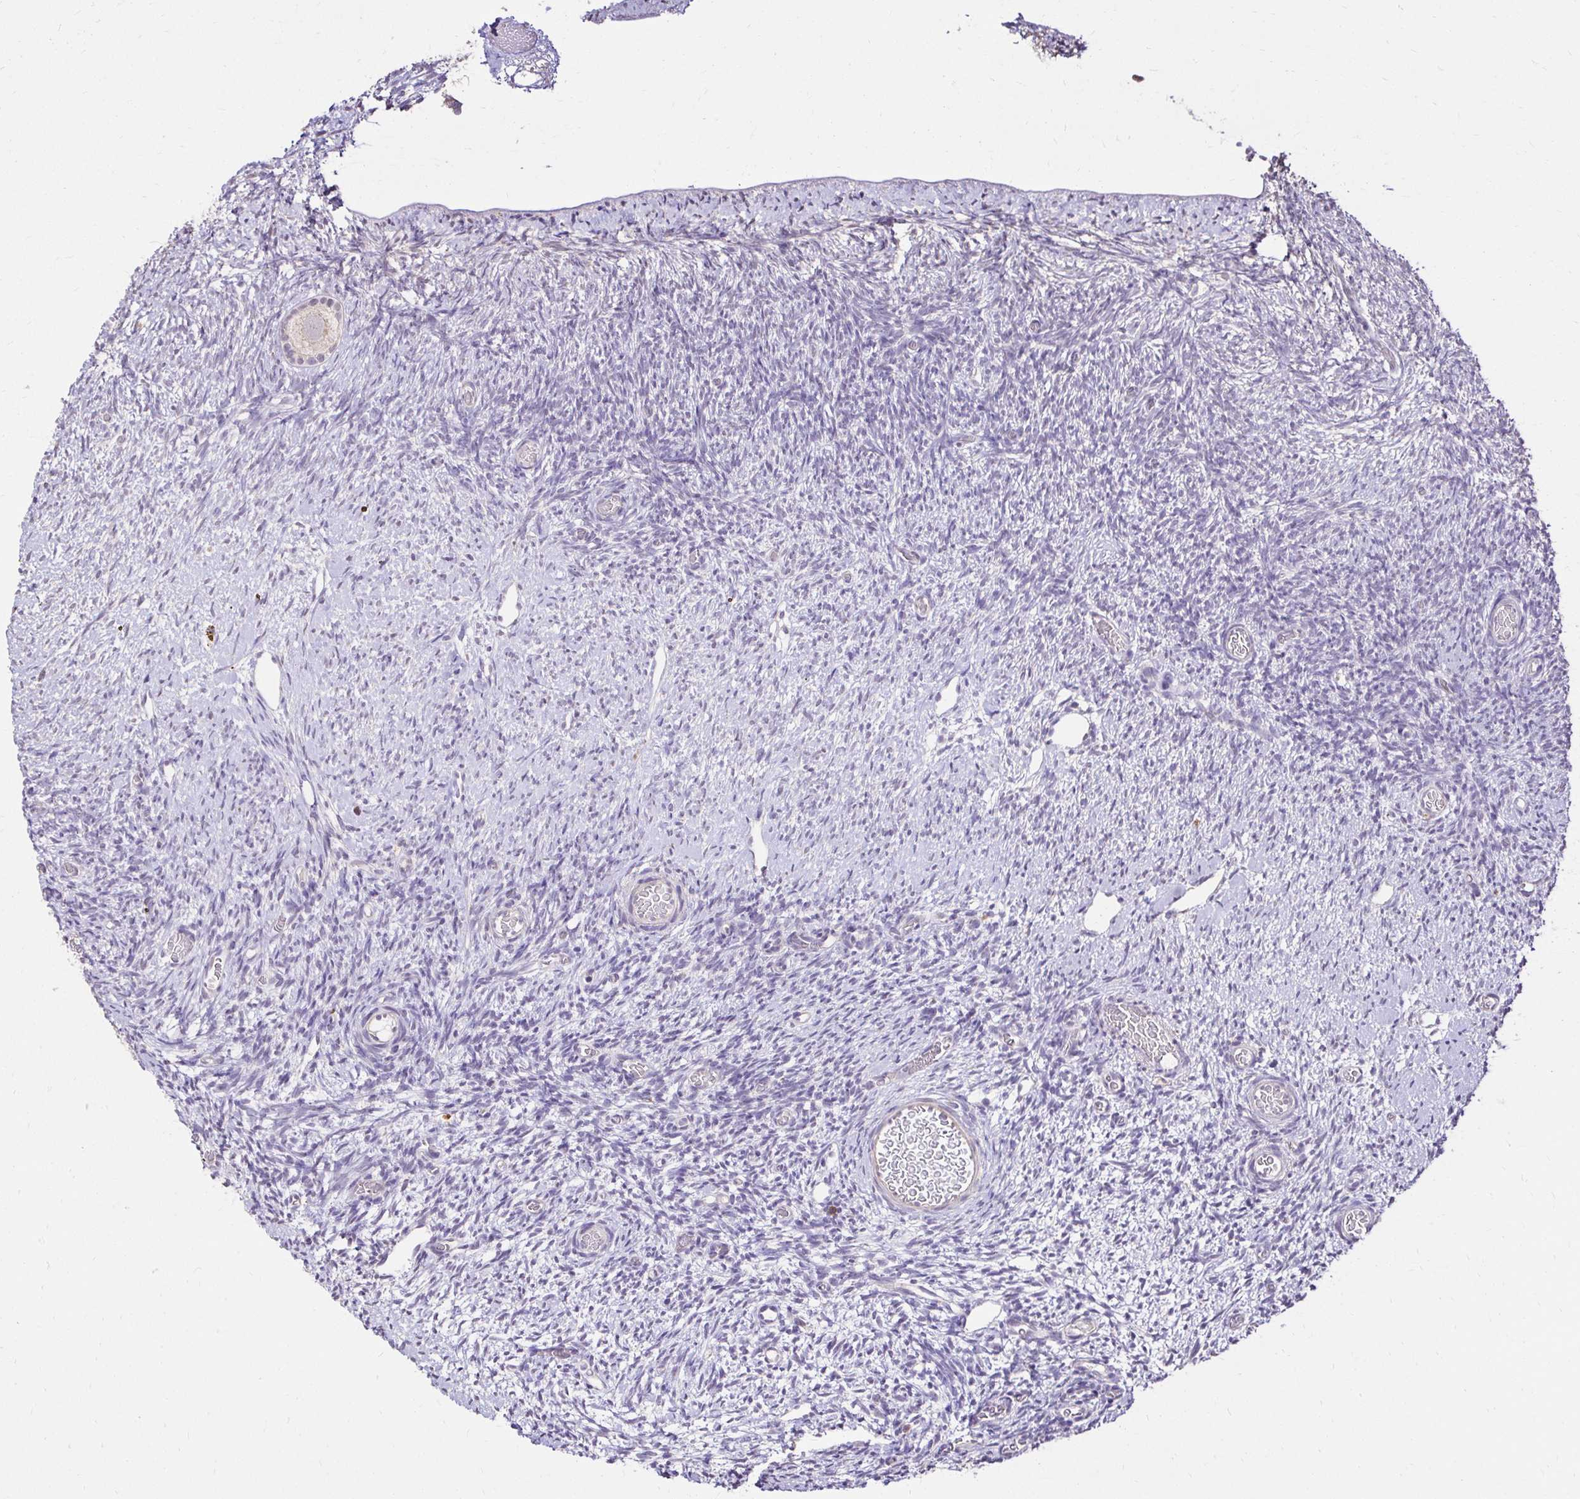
{"staining": {"intensity": "weak", "quantity": "<25%", "location": "cytoplasmic/membranous"}, "tissue": "ovary", "cell_type": "Follicle cells", "image_type": "normal", "snomed": [{"axis": "morphology", "description": "Normal tissue, NOS"}, {"axis": "topography", "description": "Ovary"}], "caption": "High power microscopy photomicrograph of an immunohistochemistry (IHC) image of normal ovary, revealing no significant positivity in follicle cells.", "gene": "KIAA1210", "patient": {"sex": "female", "age": 39}}